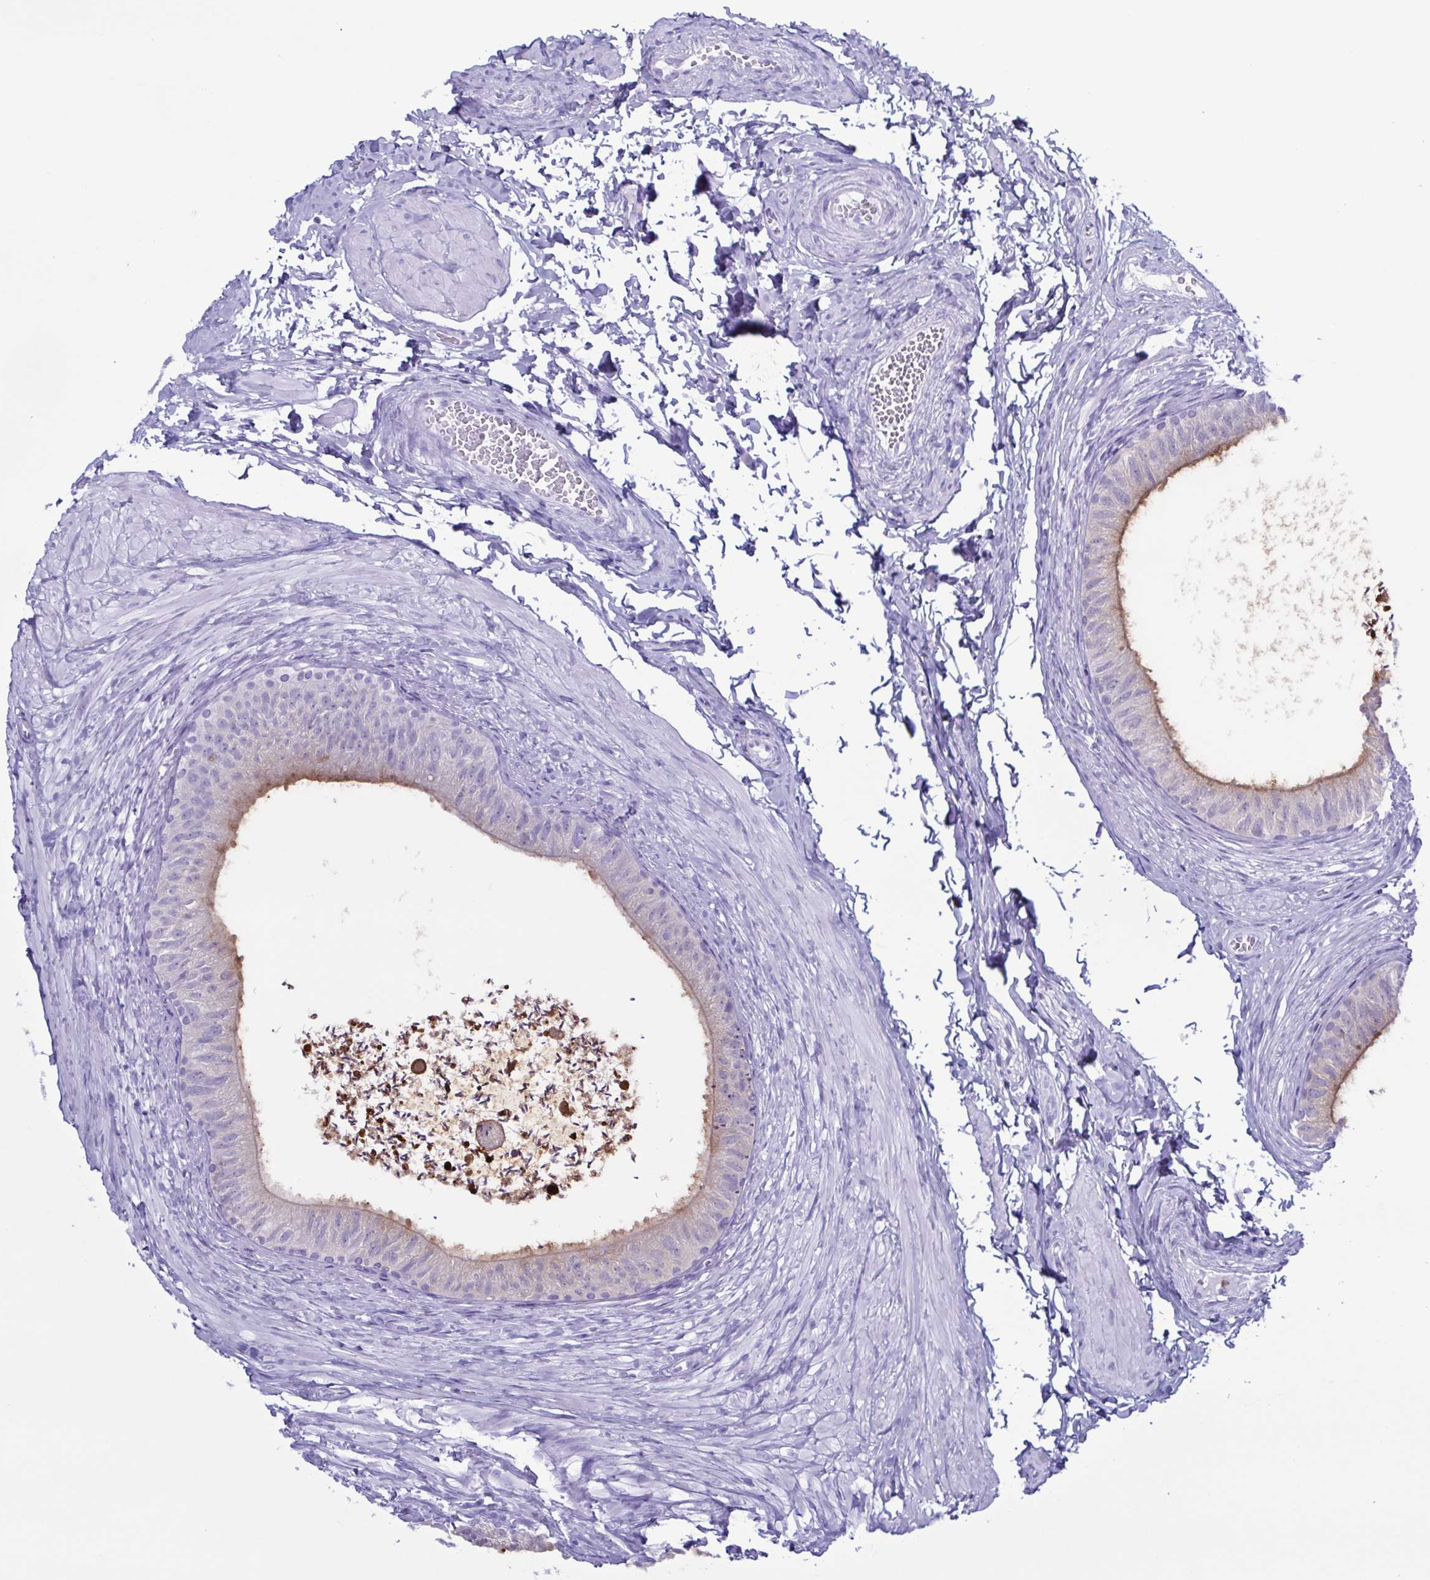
{"staining": {"intensity": "moderate", "quantity": "25%-75%", "location": "cytoplasmic/membranous"}, "tissue": "epididymis", "cell_type": "Glandular cells", "image_type": "normal", "snomed": [{"axis": "morphology", "description": "Normal tissue, NOS"}, {"axis": "topography", "description": "Epididymis, spermatic cord, NOS"}, {"axis": "topography", "description": "Epididymis"}, {"axis": "topography", "description": "Peripheral nerve tissue"}], "caption": "Epididymis stained for a protein (brown) demonstrates moderate cytoplasmic/membranous positive expression in approximately 25%-75% of glandular cells.", "gene": "LTF", "patient": {"sex": "male", "age": 29}}